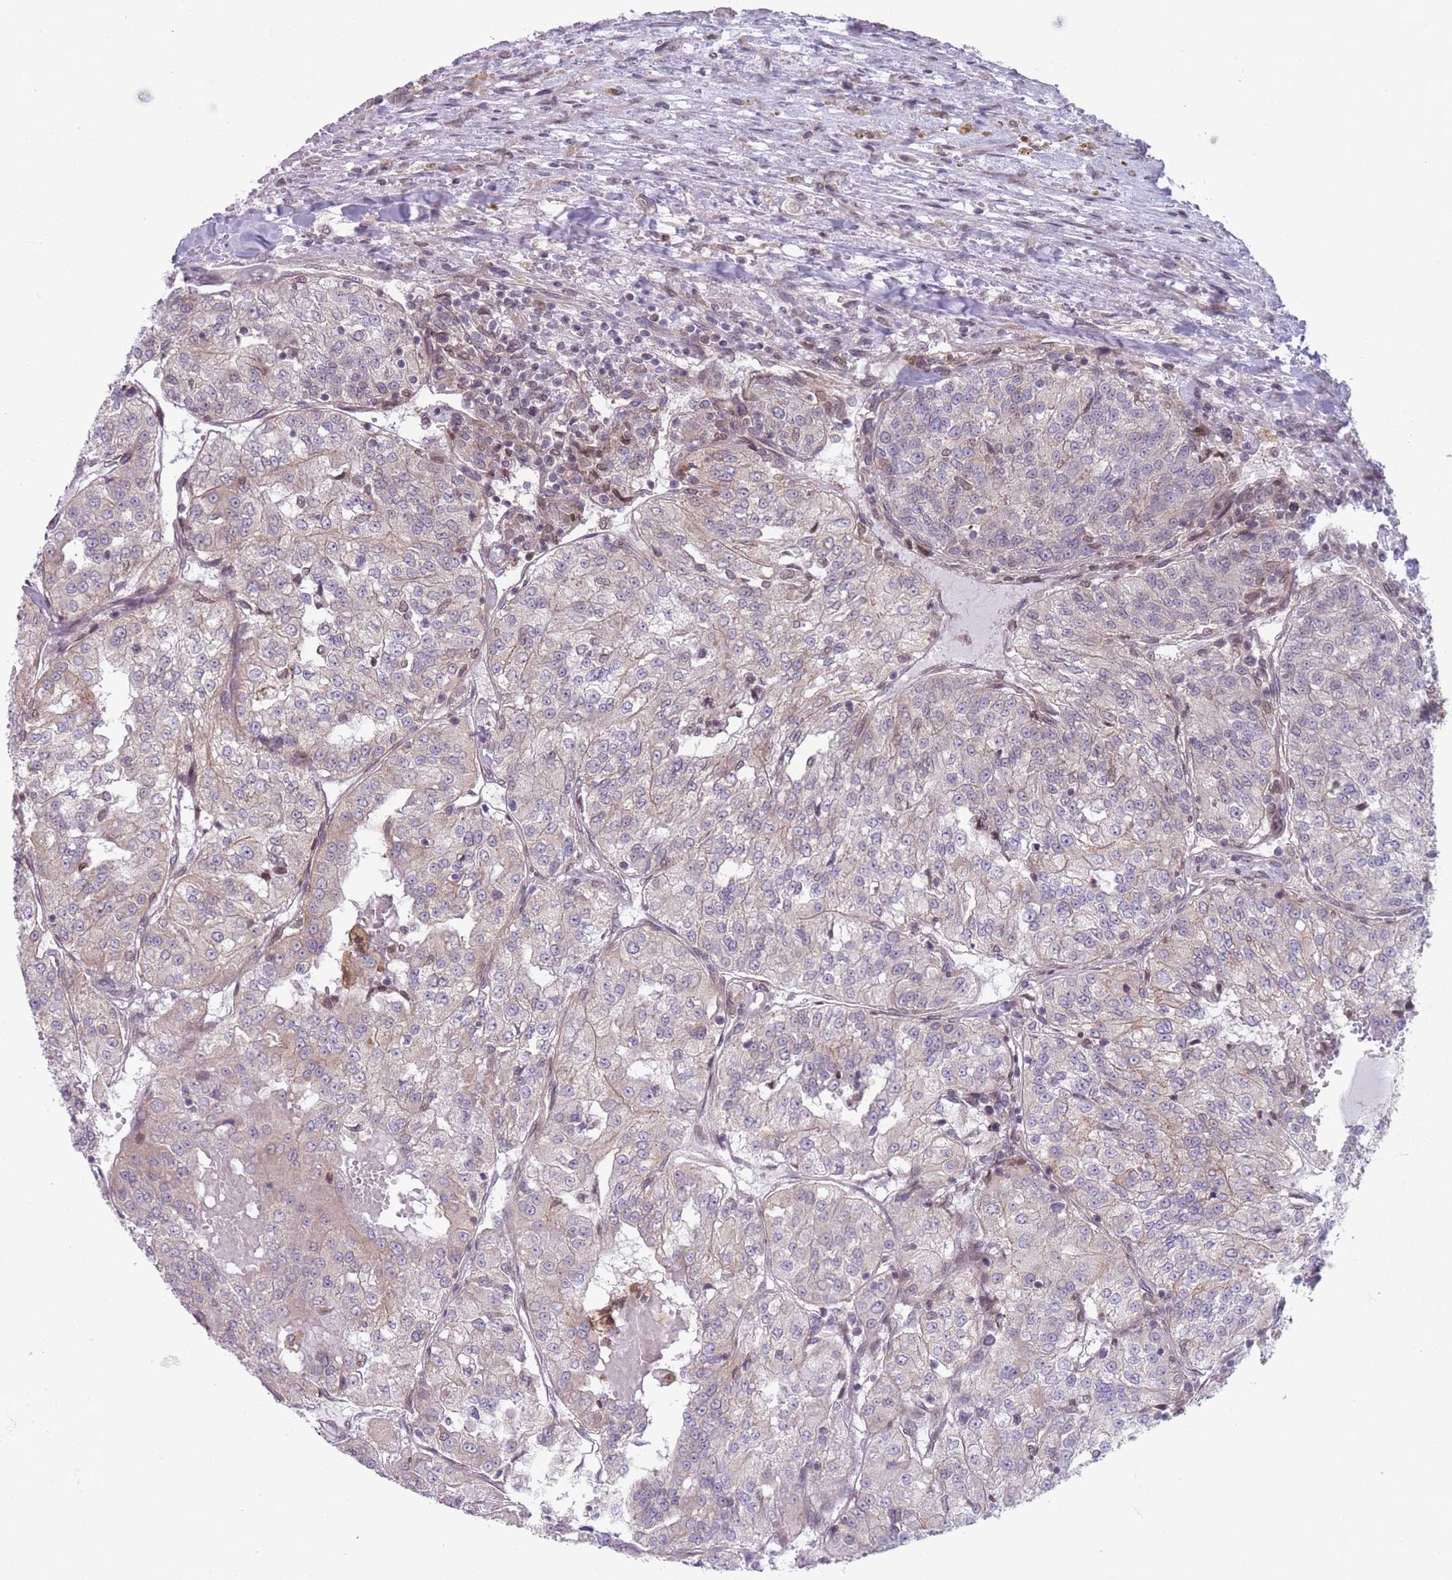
{"staining": {"intensity": "weak", "quantity": "<25%", "location": "nuclear"}, "tissue": "renal cancer", "cell_type": "Tumor cells", "image_type": "cancer", "snomed": [{"axis": "morphology", "description": "Adenocarcinoma, NOS"}, {"axis": "topography", "description": "Kidney"}], "caption": "Human renal cancer (adenocarcinoma) stained for a protein using immunohistochemistry (IHC) shows no staining in tumor cells.", "gene": "VRK2", "patient": {"sex": "female", "age": 63}}